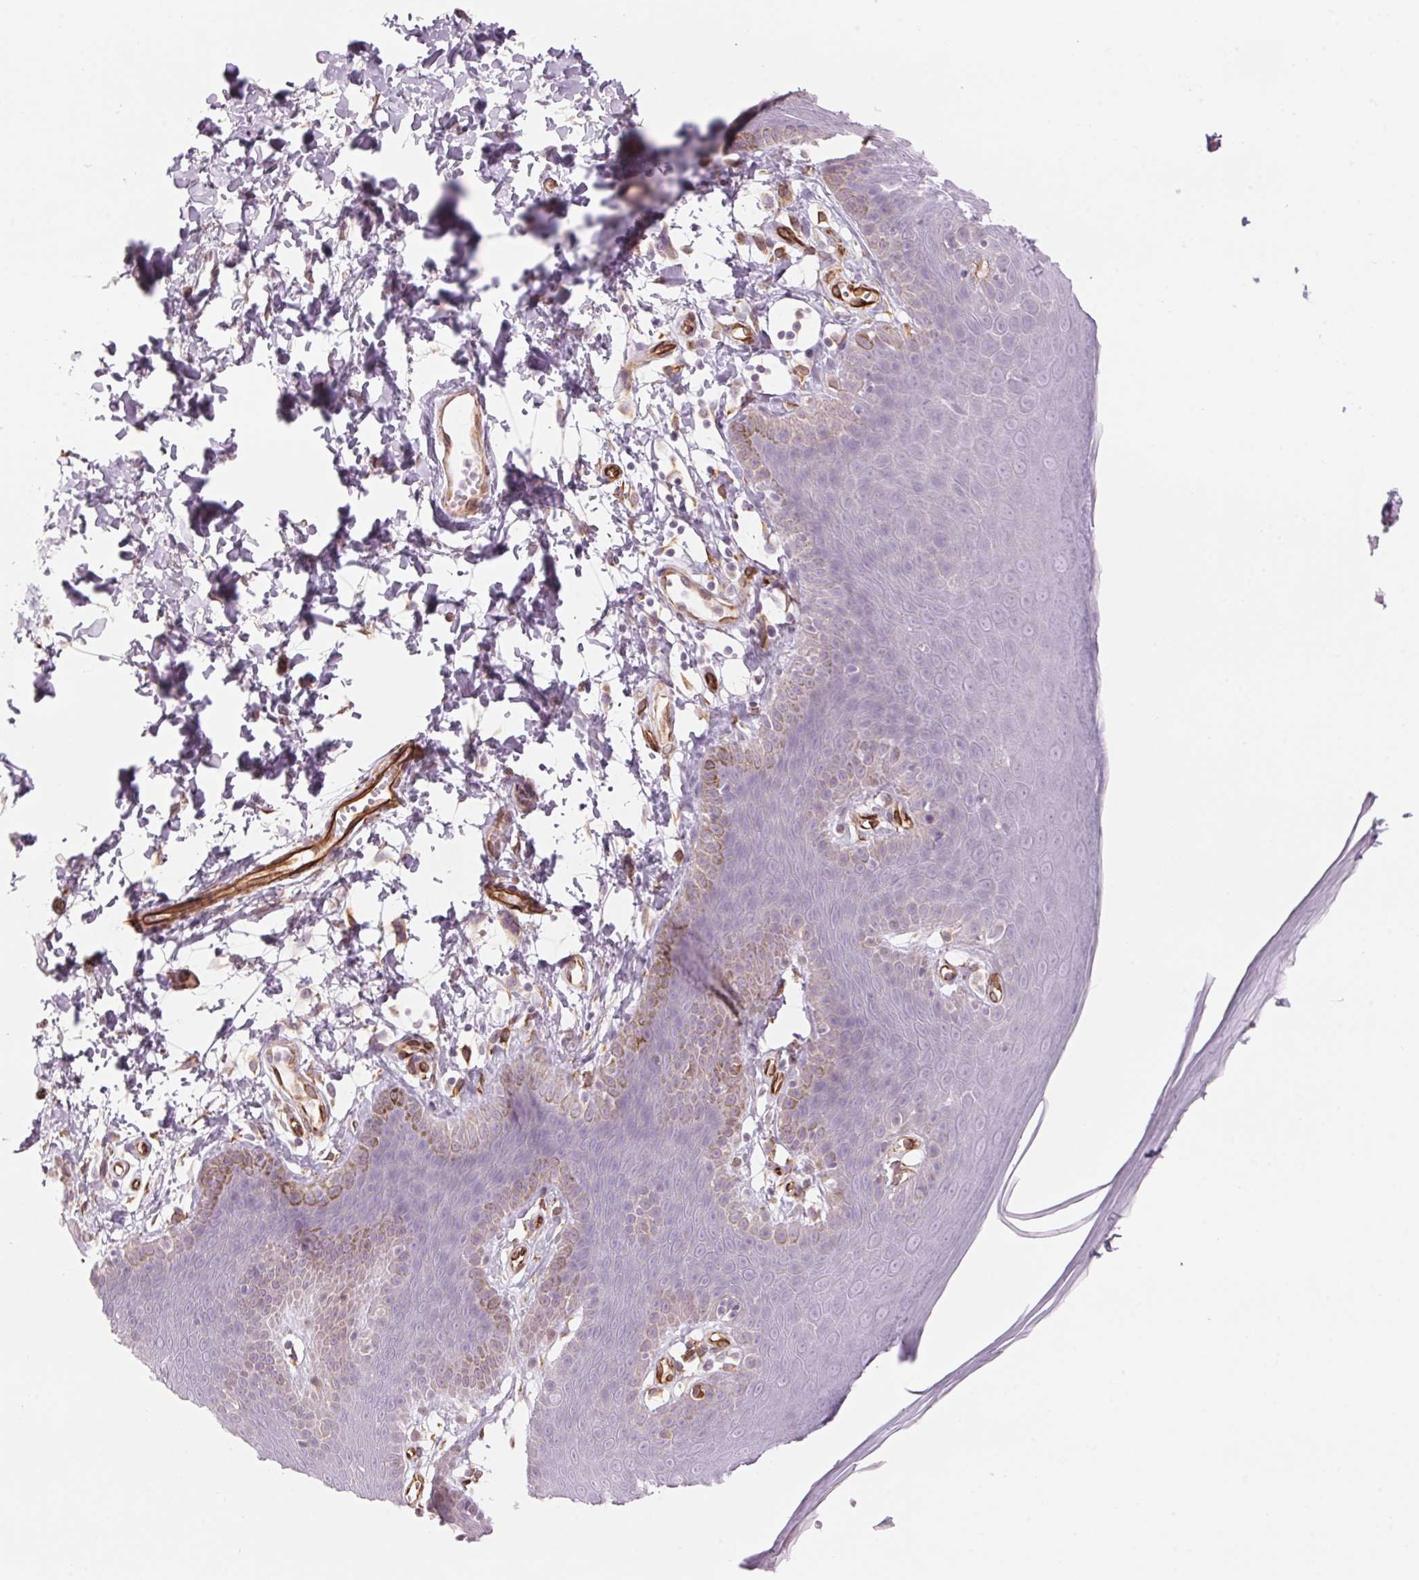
{"staining": {"intensity": "weak", "quantity": "25%-75%", "location": "cytoplasmic/membranous"}, "tissue": "skin", "cell_type": "Epidermal cells", "image_type": "normal", "snomed": [{"axis": "morphology", "description": "Normal tissue, NOS"}, {"axis": "topography", "description": "Anal"}], "caption": "Protein expression by immunohistochemistry exhibits weak cytoplasmic/membranous staining in about 25%-75% of epidermal cells in benign skin.", "gene": "CLPS", "patient": {"sex": "male", "age": 53}}